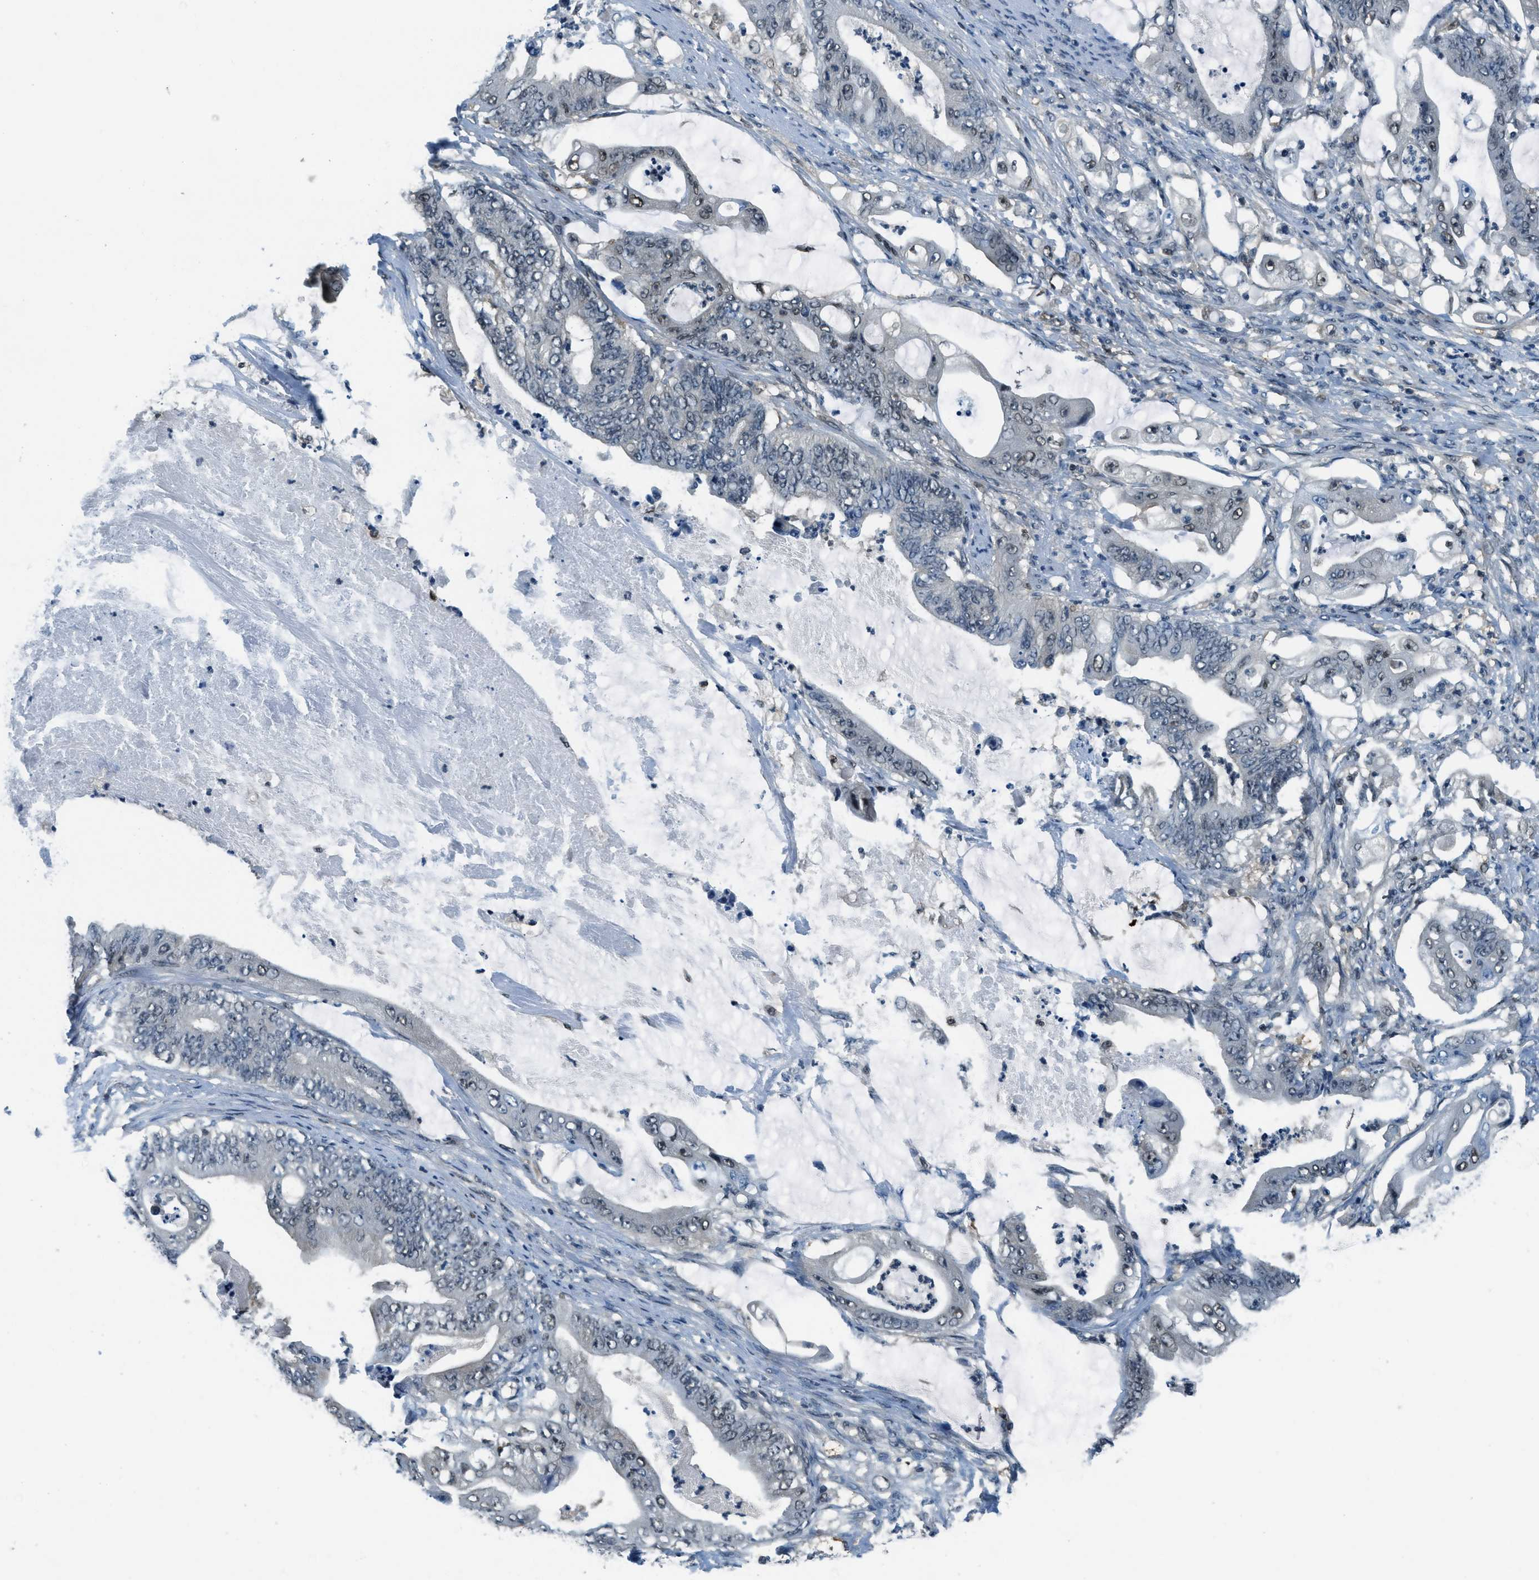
{"staining": {"intensity": "weak", "quantity": "<25%", "location": "nuclear"}, "tissue": "stomach cancer", "cell_type": "Tumor cells", "image_type": "cancer", "snomed": [{"axis": "morphology", "description": "Adenocarcinoma, NOS"}, {"axis": "topography", "description": "Stomach"}], "caption": "There is no significant positivity in tumor cells of adenocarcinoma (stomach). Brightfield microscopy of immunohistochemistry (IHC) stained with DAB (brown) and hematoxylin (blue), captured at high magnification.", "gene": "OGFR", "patient": {"sex": "female", "age": 73}}